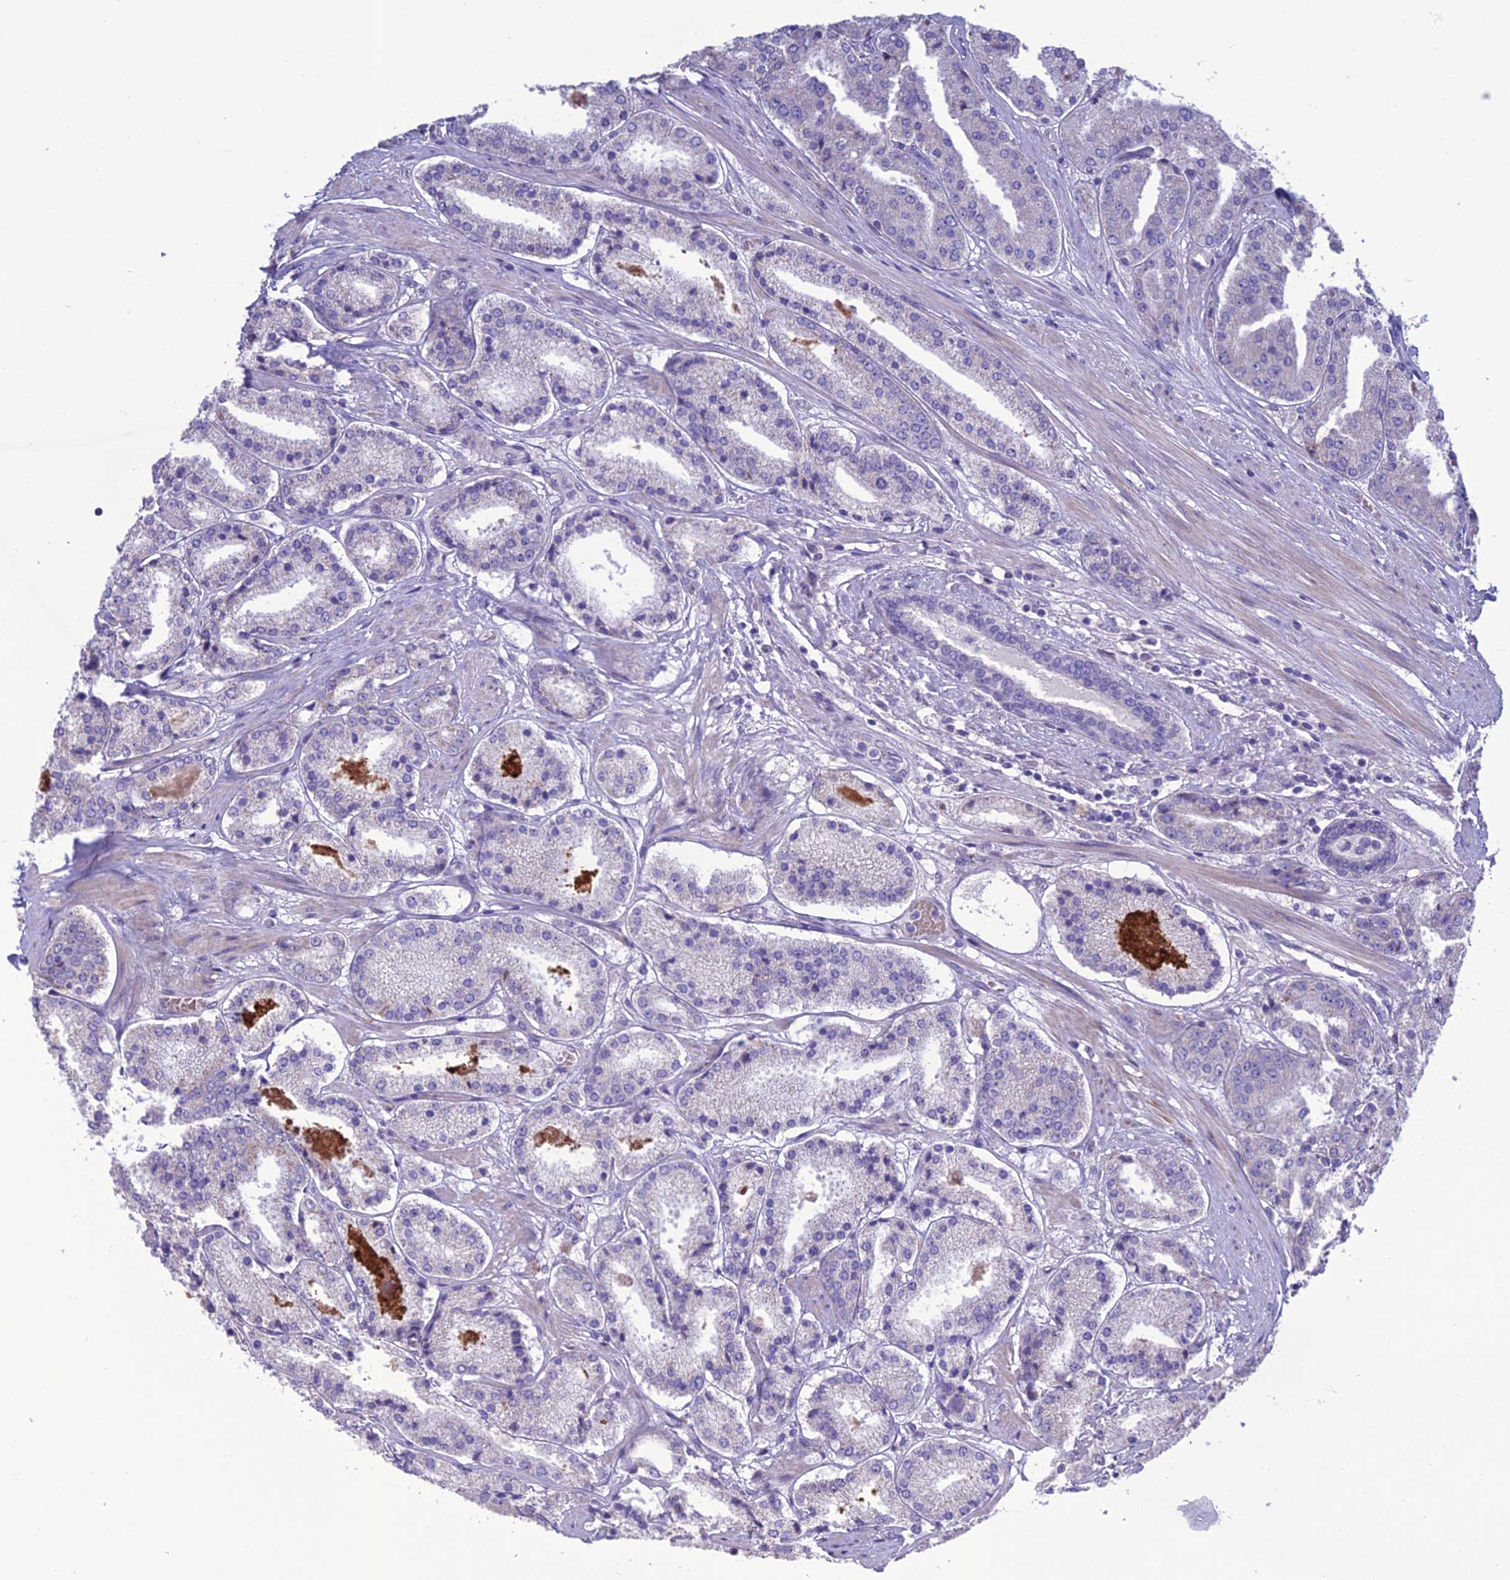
{"staining": {"intensity": "negative", "quantity": "none", "location": "none"}, "tissue": "prostate cancer", "cell_type": "Tumor cells", "image_type": "cancer", "snomed": [{"axis": "morphology", "description": "Adenocarcinoma, High grade"}, {"axis": "topography", "description": "Prostate"}], "caption": "Immunohistochemical staining of human prostate cancer (adenocarcinoma (high-grade)) demonstrates no significant staining in tumor cells. Nuclei are stained in blue.", "gene": "BHMT2", "patient": {"sex": "male", "age": 63}}